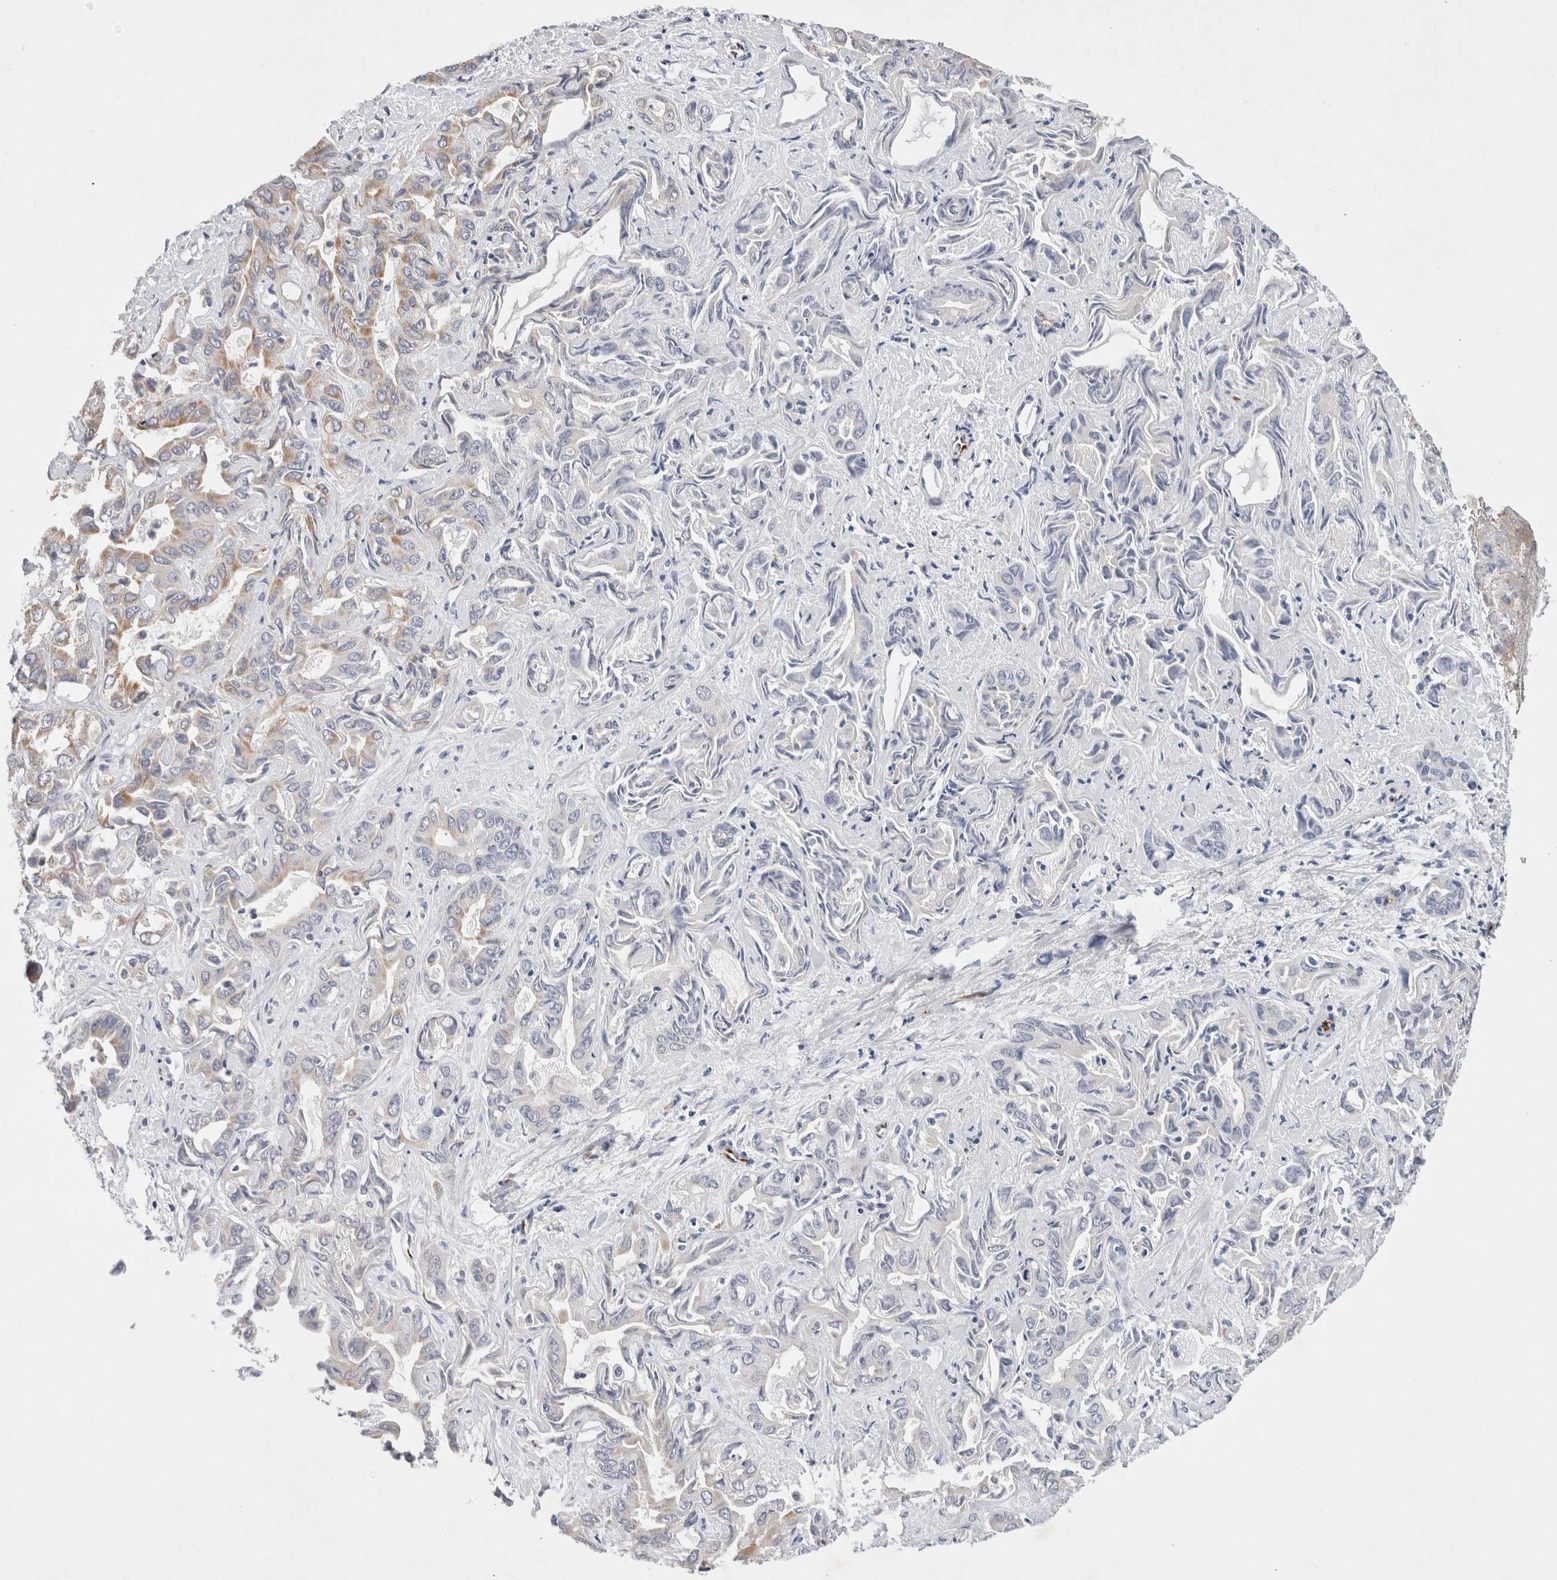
{"staining": {"intensity": "moderate", "quantity": "25%-75%", "location": "cytoplasmic/membranous"}, "tissue": "liver cancer", "cell_type": "Tumor cells", "image_type": "cancer", "snomed": [{"axis": "morphology", "description": "Cholangiocarcinoma"}, {"axis": "topography", "description": "Liver"}], "caption": "Immunohistochemical staining of cholangiocarcinoma (liver) demonstrates moderate cytoplasmic/membranous protein staining in about 25%-75% of tumor cells.", "gene": "IARS2", "patient": {"sex": "female", "age": 52}}